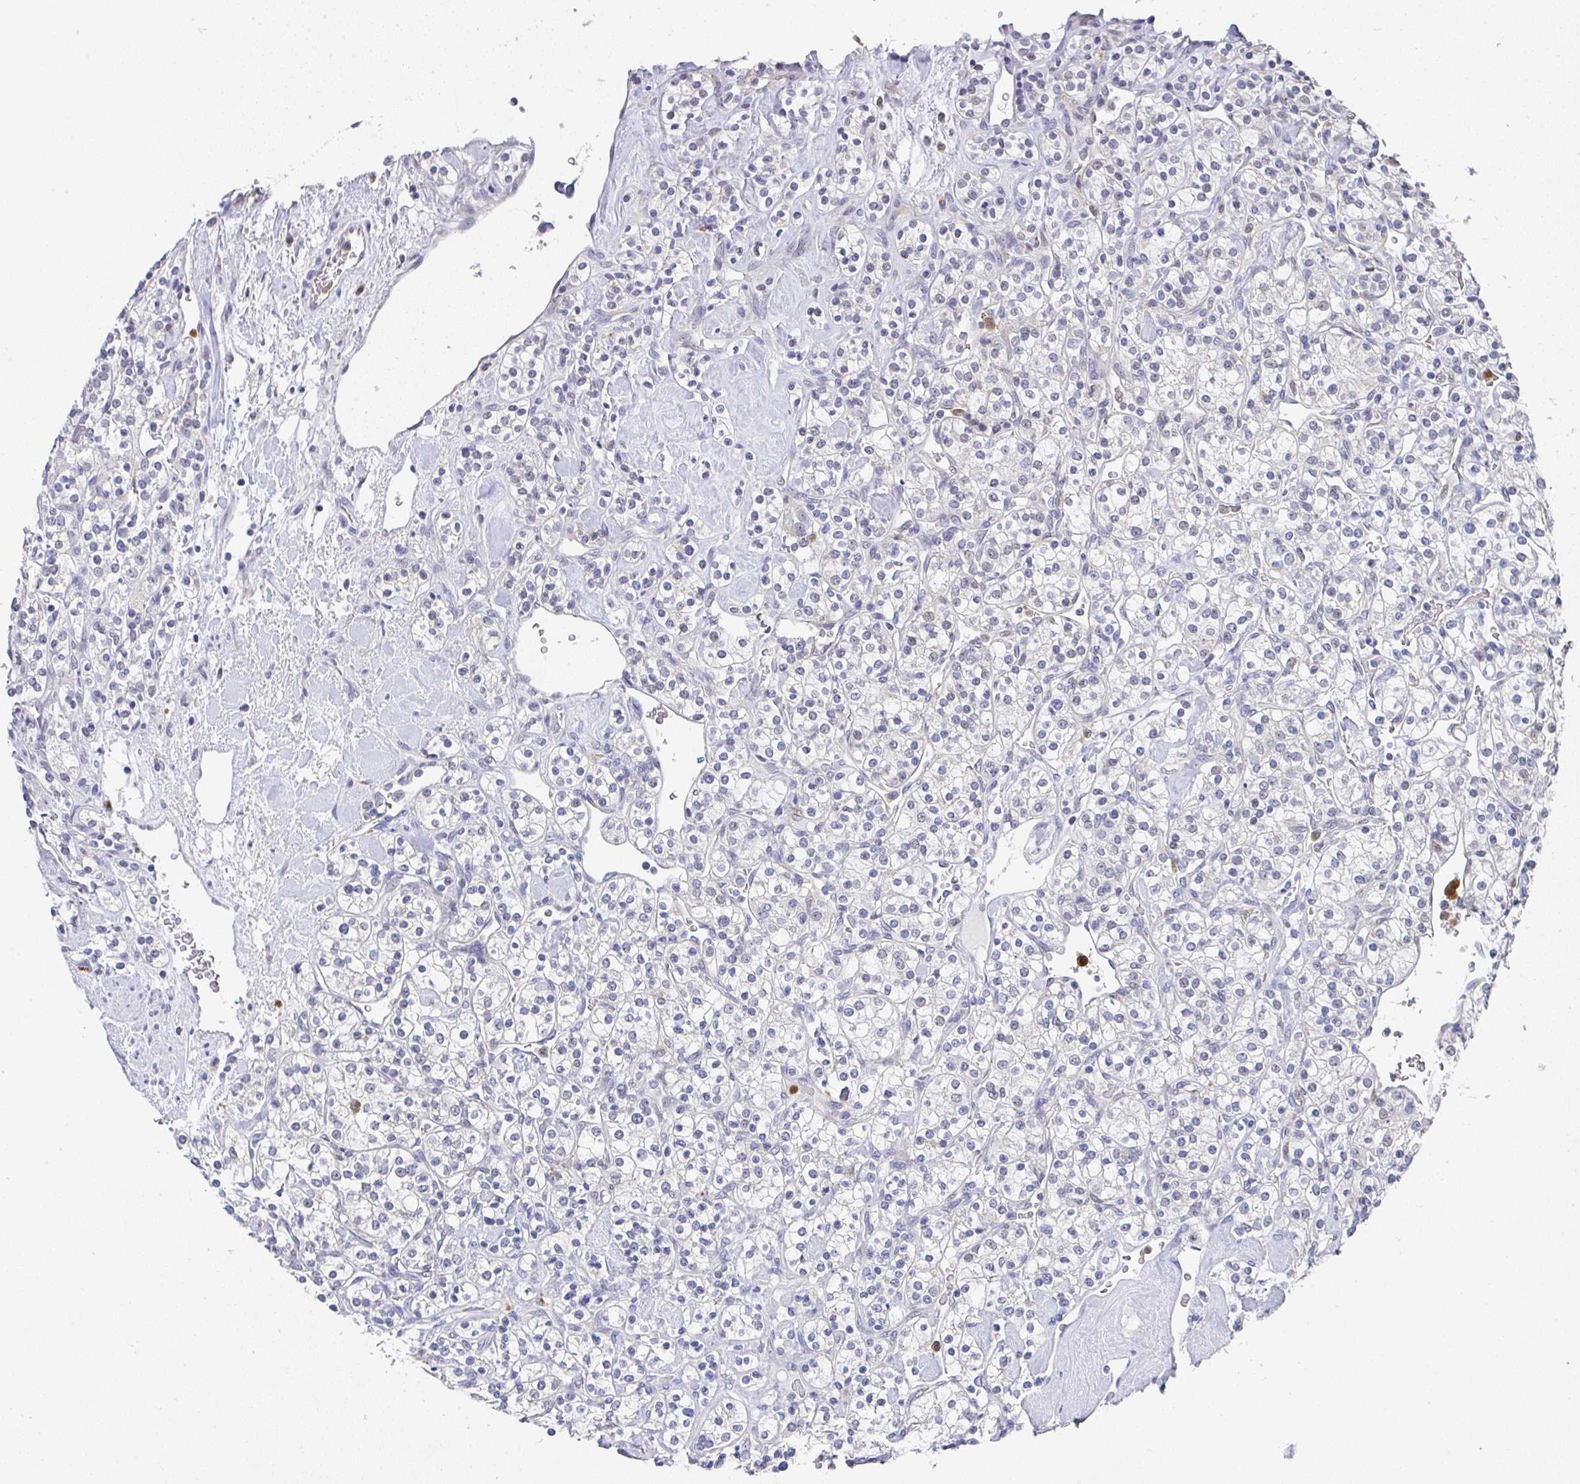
{"staining": {"intensity": "negative", "quantity": "none", "location": "none"}, "tissue": "renal cancer", "cell_type": "Tumor cells", "image_type": "cancer", "snomed": [{"axis": "morphology", "description": "Adenocarcinoma, NOS"}, {"axis": "topography", "description": "Kidney"}], "caption": "A photomicrograph of renal adenocarcinoma stained for a protein displays no brown staining in tumor cells.", "gene": "NCF1", "patient": {"sex": "male", "age": 77}}